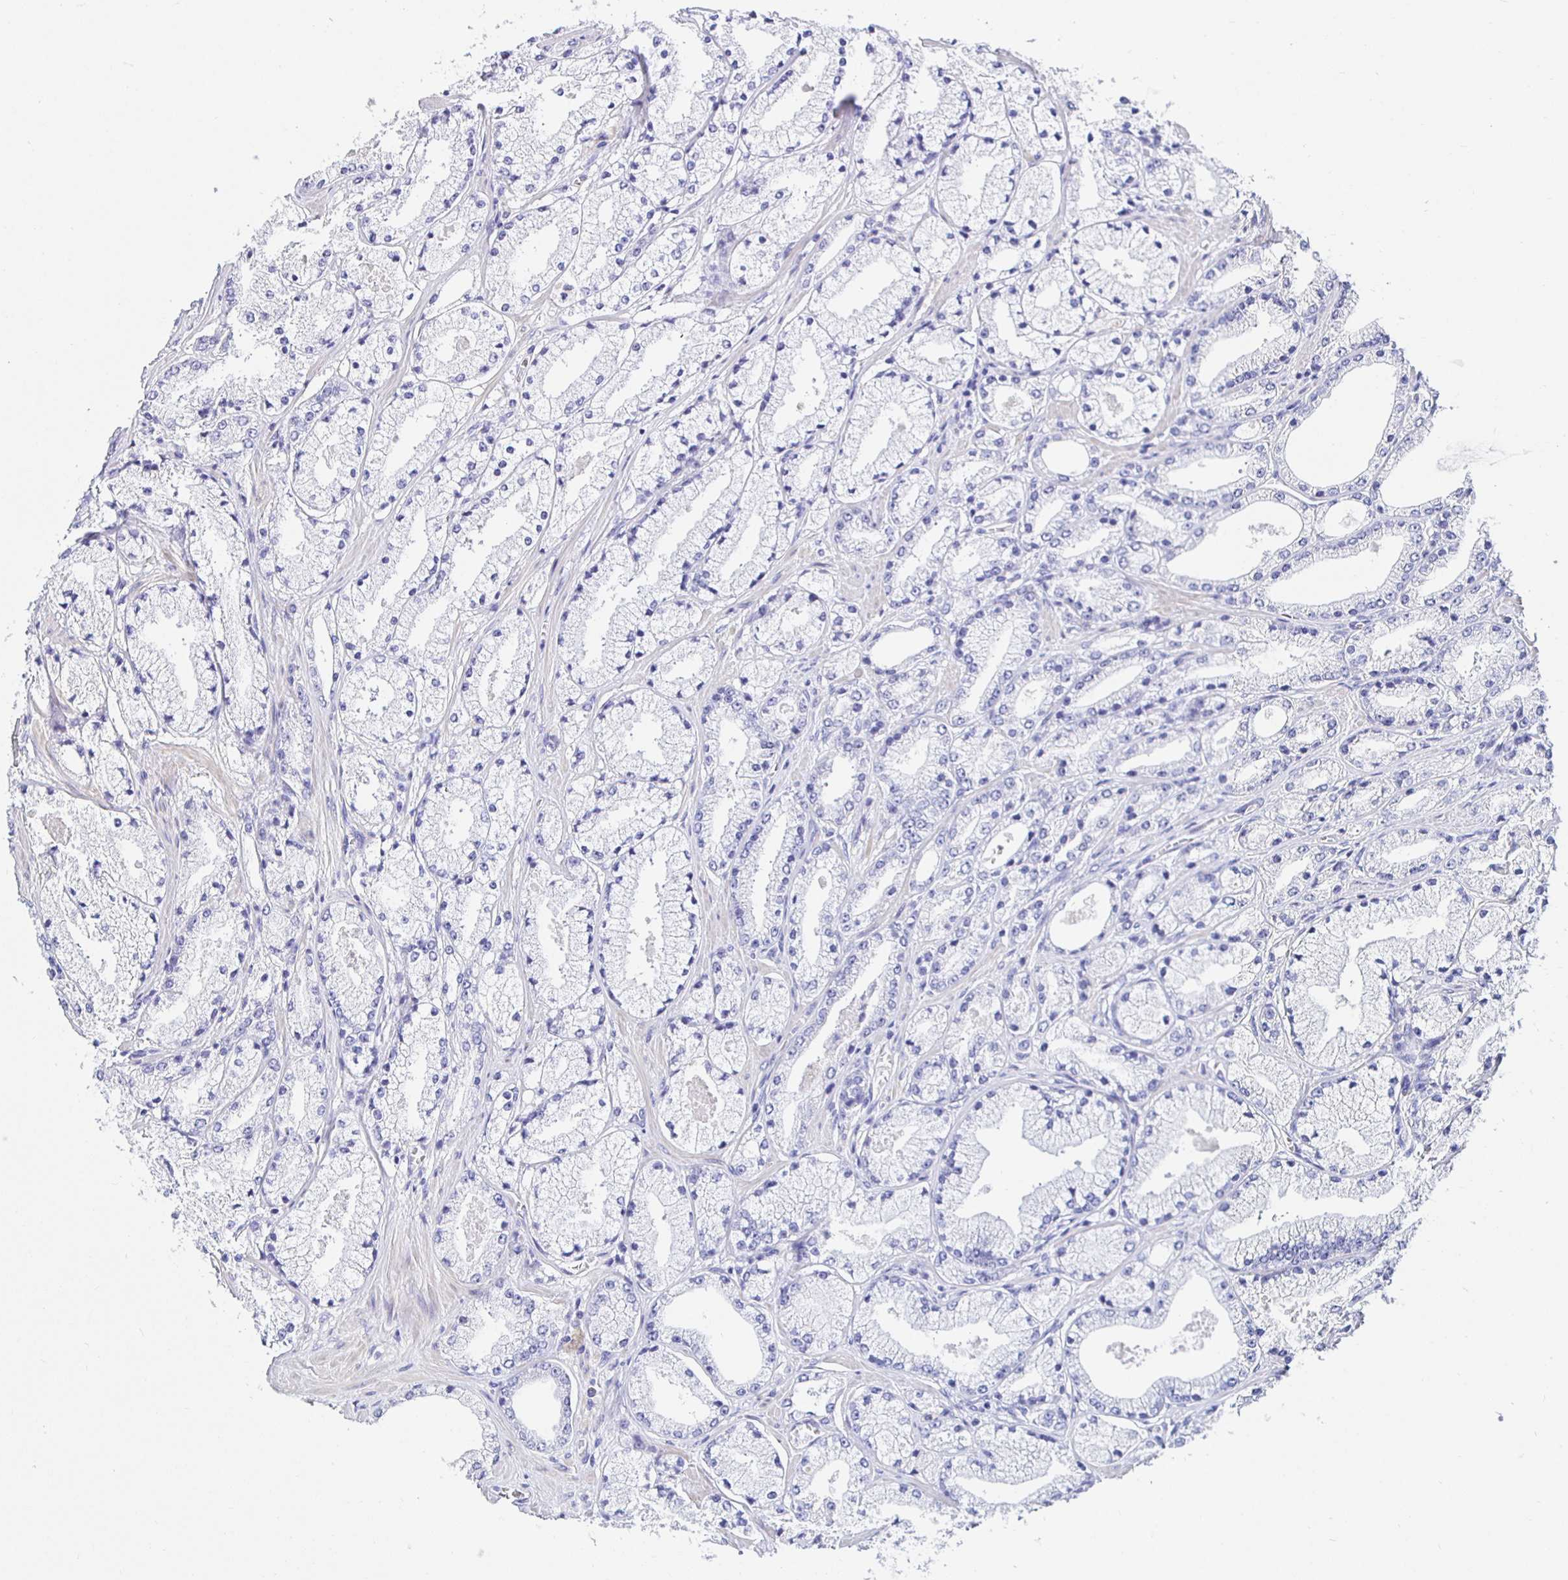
{"staining": {"intensity": "negative", "quantity": "none", "location": "none"}, "tissue": "prostate cancer", "cell_type": "Tumor cells", "image_type": "cancer", "snomed": [{"axis": "morphology", "description": "Adenocarcinoma, High grade"}, {"axis": "topography", "description": "Prostate"}], "caption": "A high-resolution image shows immunohistochemistry staining of prostate cancer (high-grade adenocarcinoma), which reveals no significant positivity in tumor cells.", "gene": "HSPA4L", "patient": {"sex": "male", "age": 63}}